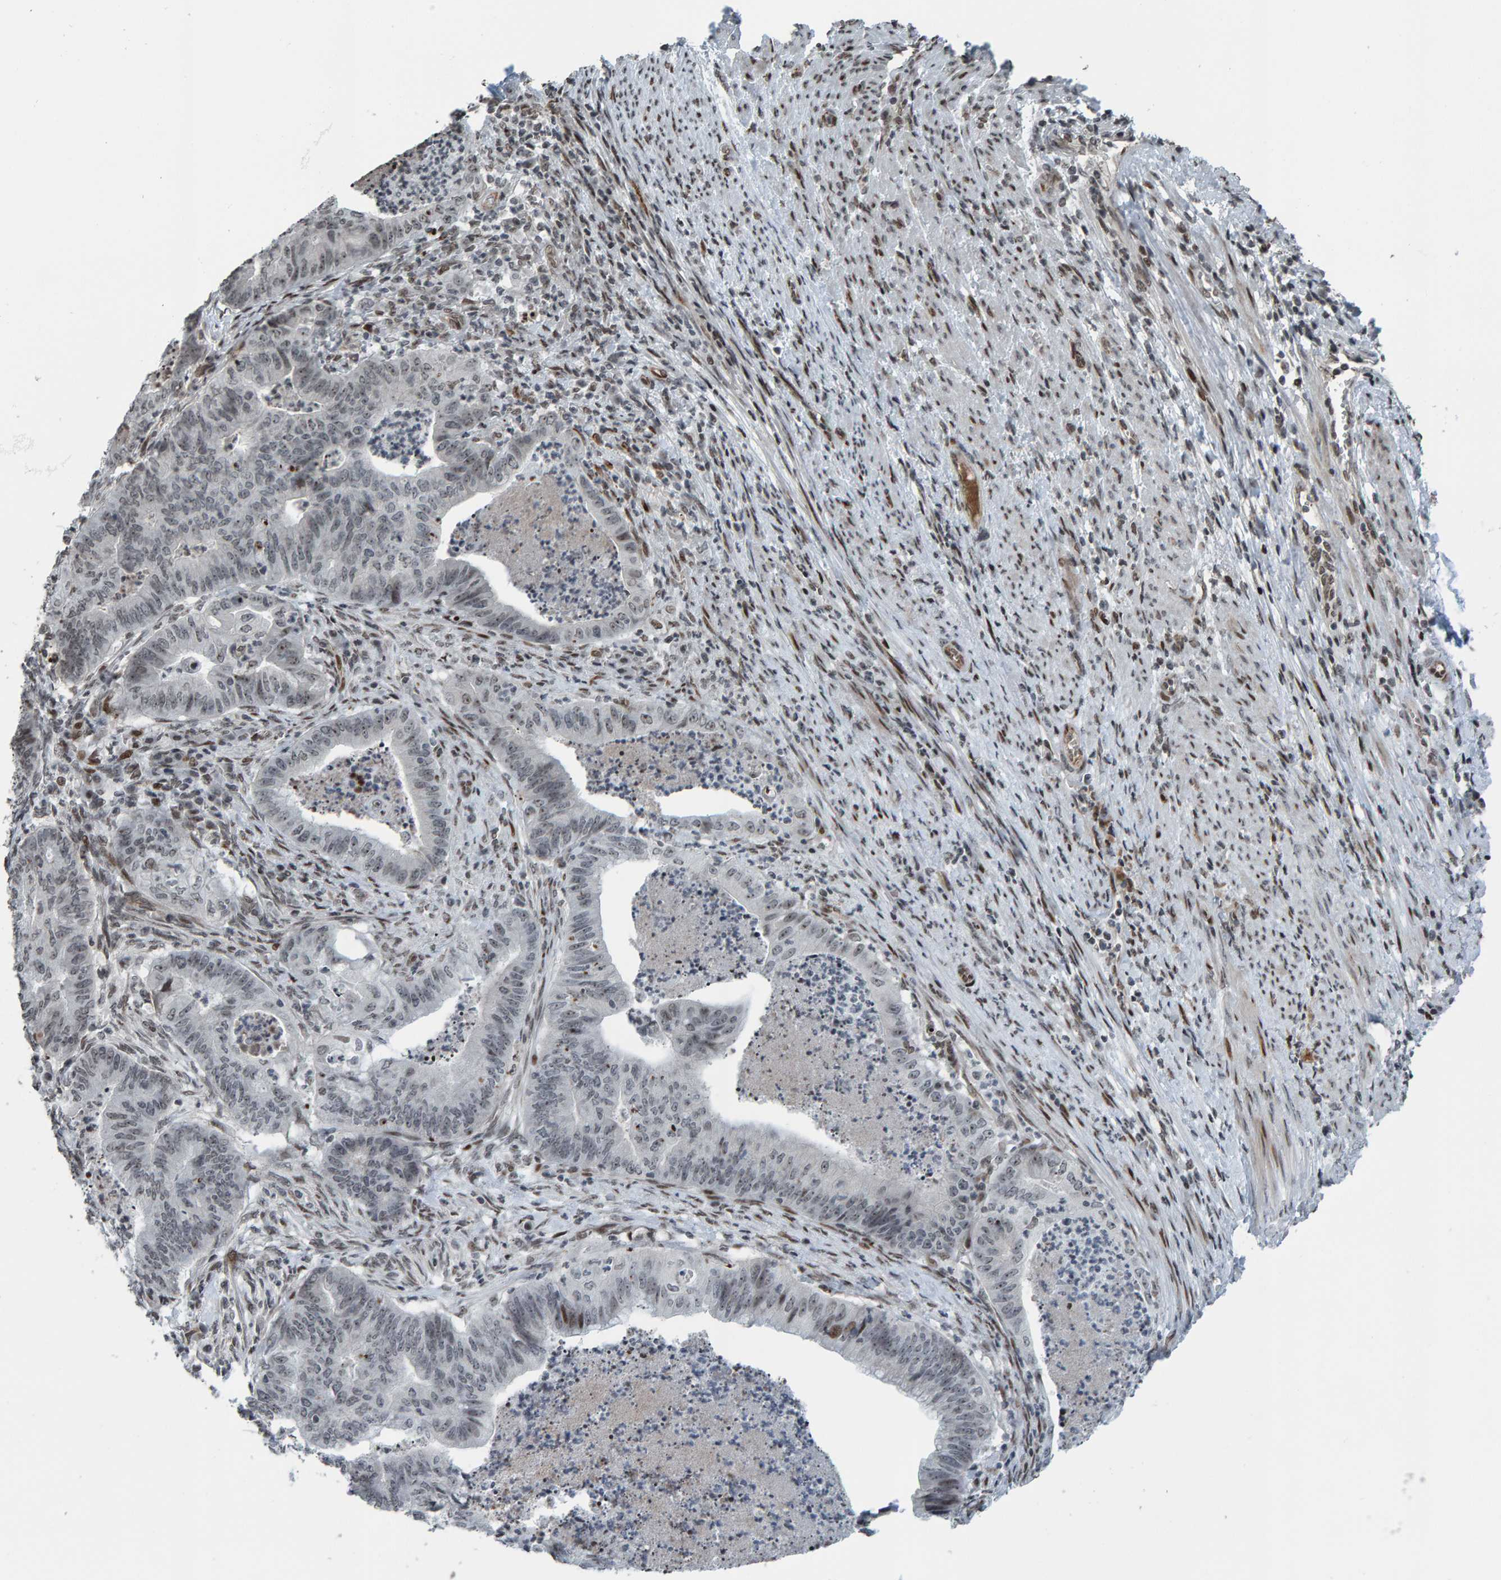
{"staining": {"intensity": "negative", "quantity": "none", "location": "none"}, "tissue": "endometrial cancer", "cell_type": "Tumor cells", "image_type": "cancer", "snomed": [{"axis": "morphology", "description": "Polyp, NOS"}, {"axis": "morphology", "description": "Adenocarcinoma, NOS"}, {"axis": "morphology", "description": "Adenoma, NOS"}, {"axis": "topography", "description": "Endometrium"}], "caption": "Endometrial cancer (adenoma) was stained to show a protein in brown. There is no significant expression in tumor cells.", "gene": "ZNF366", "patient": {"sex": "female", "age": 79}}